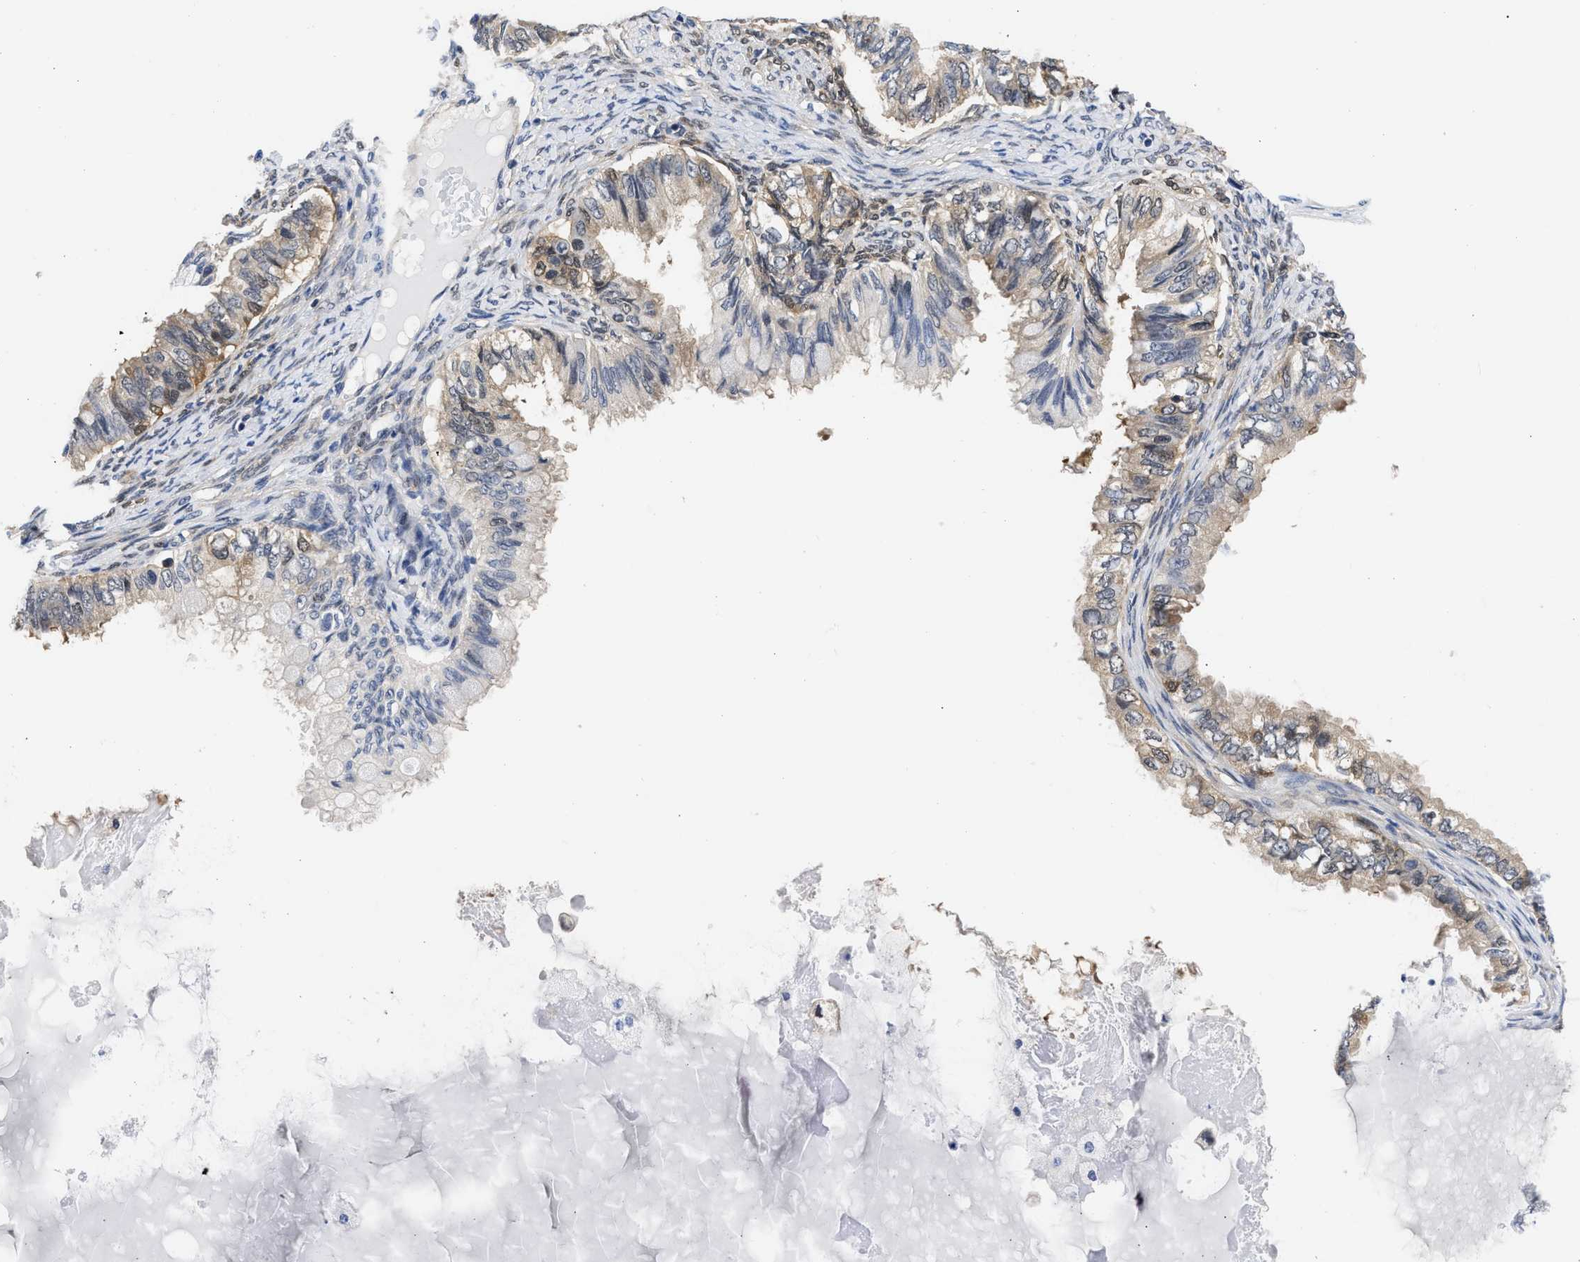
{"staining": {"intensity": "weak", "quantity": "25%-75%", "location": "cytoplasmic/membranous"}, "tissue": "ovarian cancer", "cell_type": "Tumor cells", "image_type": "cancer", "snomed": [{"axis": "morphology", "description": "Cystadenocarcinoma, mucinous, NOS"}, {"axis": "topography", "description": "Ovary"}], "caption": "High-magnification brightfield microscopy of mucinous cystadenocarcinoma (ovarian) stained with DAB (brown) and counterstained with hematoxylin (blue). tumor cells exhibit weak cytoplasmic/membranous staining is appreciated in about25%-75% of cells.", "gene": "XPO5", "patient": {"sex": "female", "age": 80}}